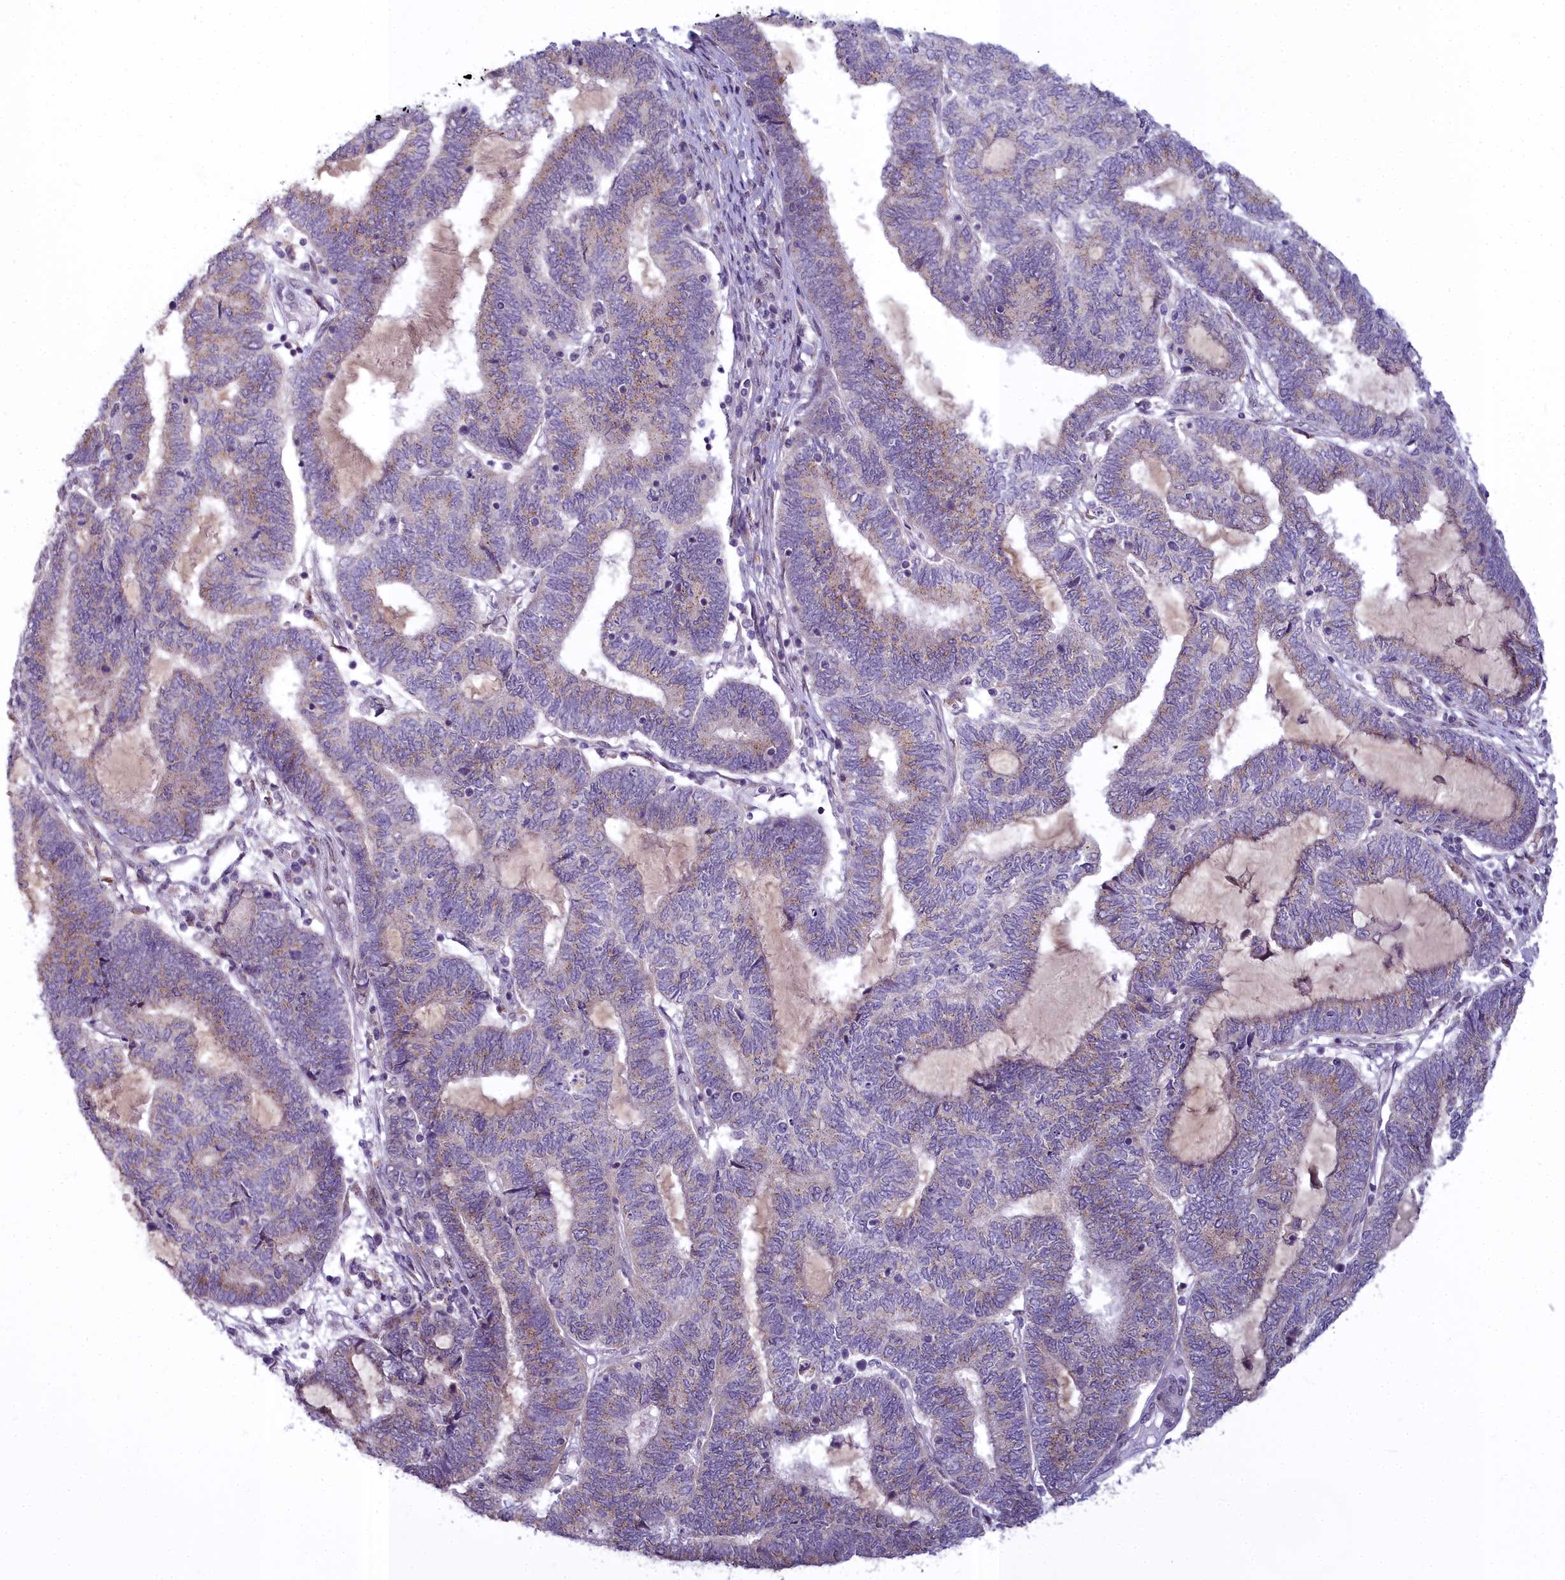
{"staining": {"intensity": "weak", "quantity": "<25%", "location": "cytoplasmic/membranous"}, "tissue": "endometrial cancer", "cell_type": "Tumor cells", "image_type": "cancer", "snomed": [{"axis": "morphology", "description": "Adenocarcinoma, NOS"}, {"axis": "topography", "description": "Uterus"}, {"axis": "topography", "description": "Endometrium"}], "caption": "Immunohistochemical staining of human endometrial cancer (adenocarcinoma) demonstrates no significant positivity in tumor cells. The staining is performed using DAB (3,3'-diaminobenzidine) brown chromogen with nuclei counter-stained in using hematoxylin.", "gene": "WDPCP", "patient": {"sex": "female", "age": 70}}